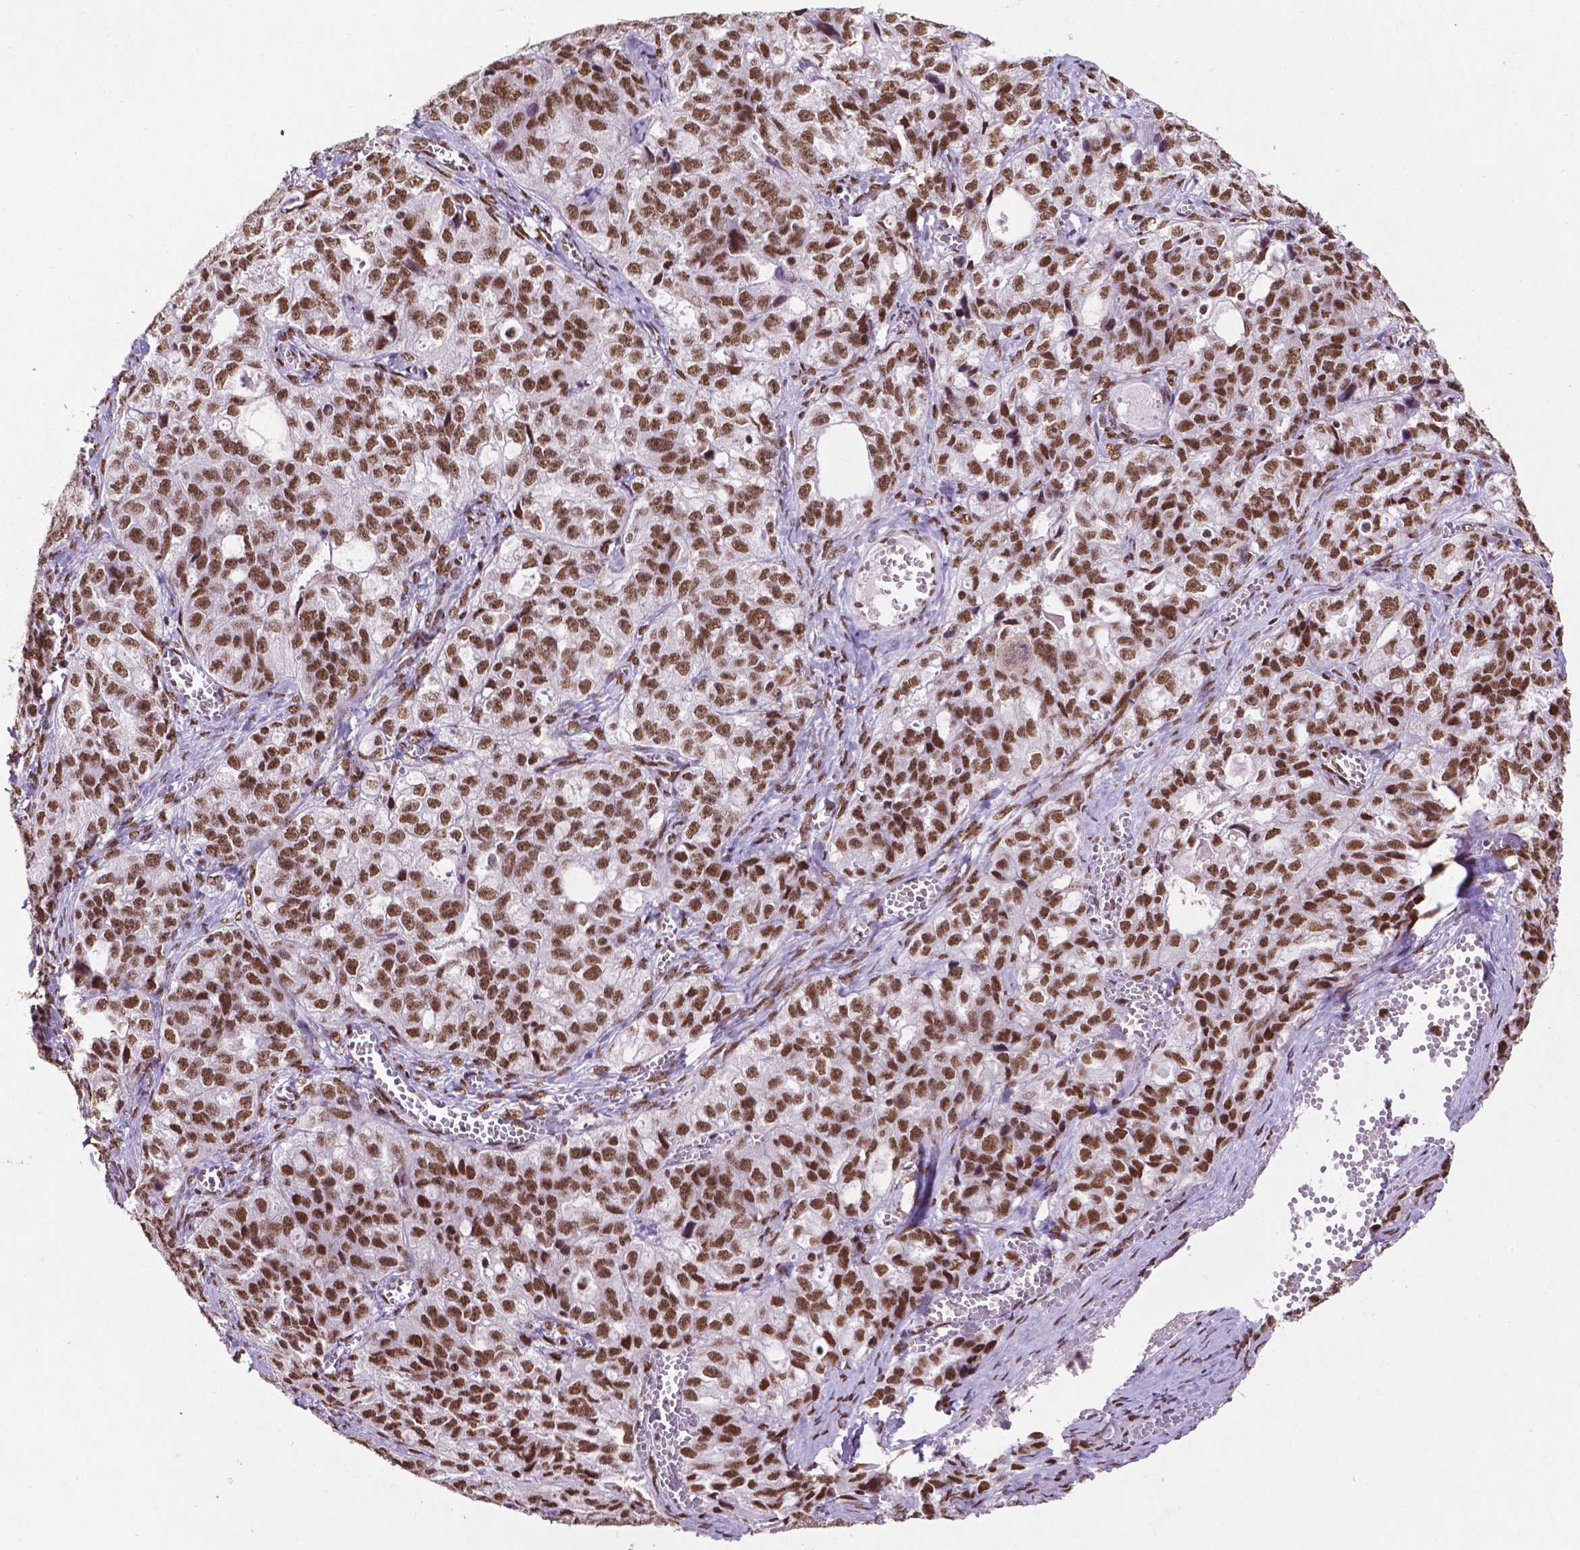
{"staining": {"intensity": "moderate", "quantity": ">75%", "location": "nuclear"}, "tissue": "ovarian cancer", "cell_type": "Tumor cells", "image_type": "cancer", "snomed": [{"axis": "morphology", "description": "Cystadenocarcinoma, serous, NOS"}, {"axis": "topography", "description": "Ovary"}], "caption": "Protein positivity by immunohistochemistry (IHC) reveals moderate nuclear expression in about >75% of tumor cells in ovarian cancer (serous cystadenocarcinoma). (Brightfield microscopy of DAB IHC at high magnification).", "gene": "CCAR2", "patient": {"sex": "female", "age": 51}}